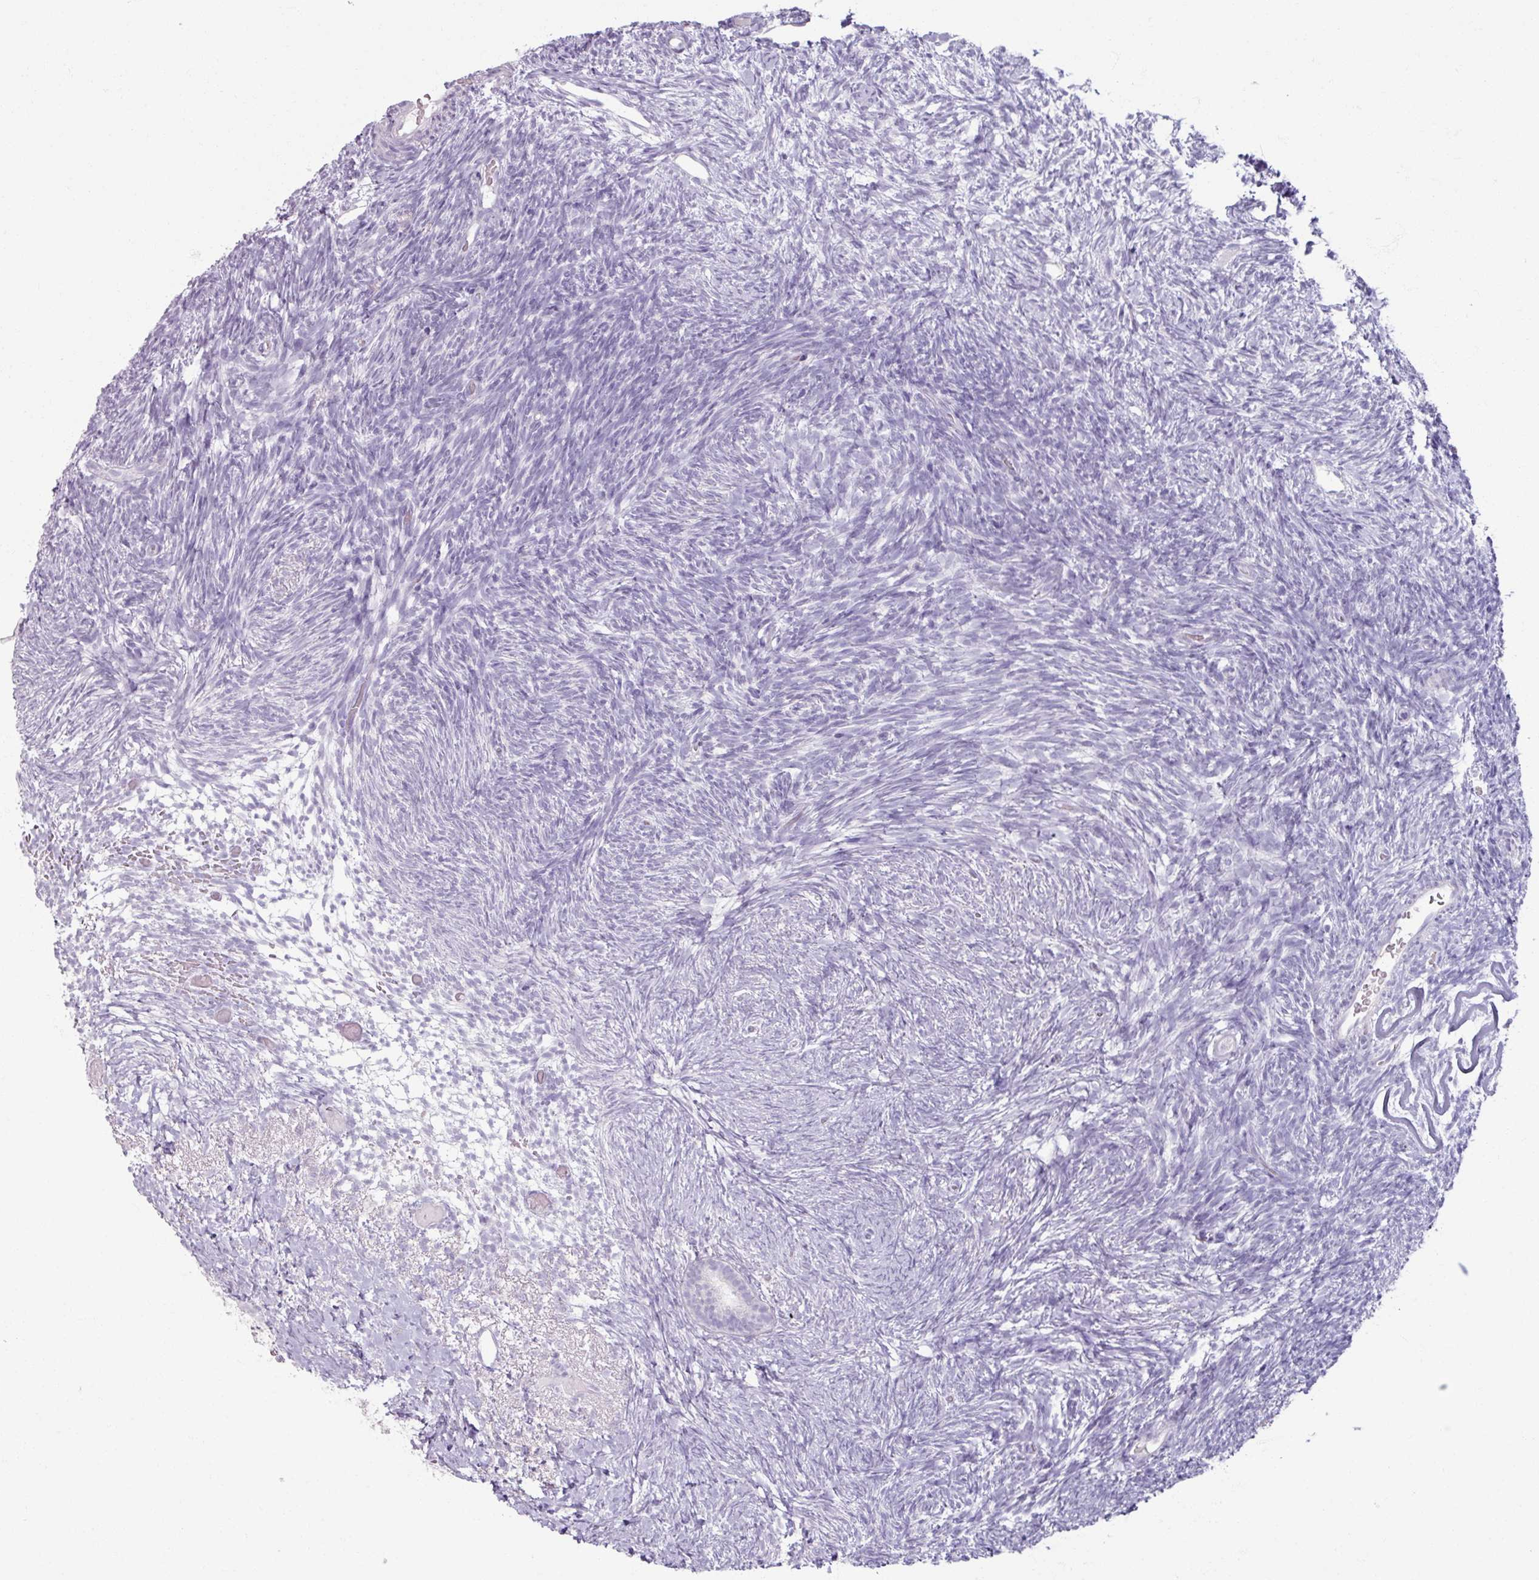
{"staining": {"intensity": "negative", "quantity": "none", "location": "none"}, "tissue": "ovary", "cell_type": "Ovarian stroma cells", "image_type": "normal", "snomed": [{"axis": "morphology", "description": "Normal tissue, NOS"}, {"axis": "topography", "description": "Ovary"}], "caption": "Immunohistochemical staining of normal ovary exhibits no significant positivity in ovarian stroma cells.", "gene": "SLC27A5", "patient": {"sex": "female", "age": 39}}